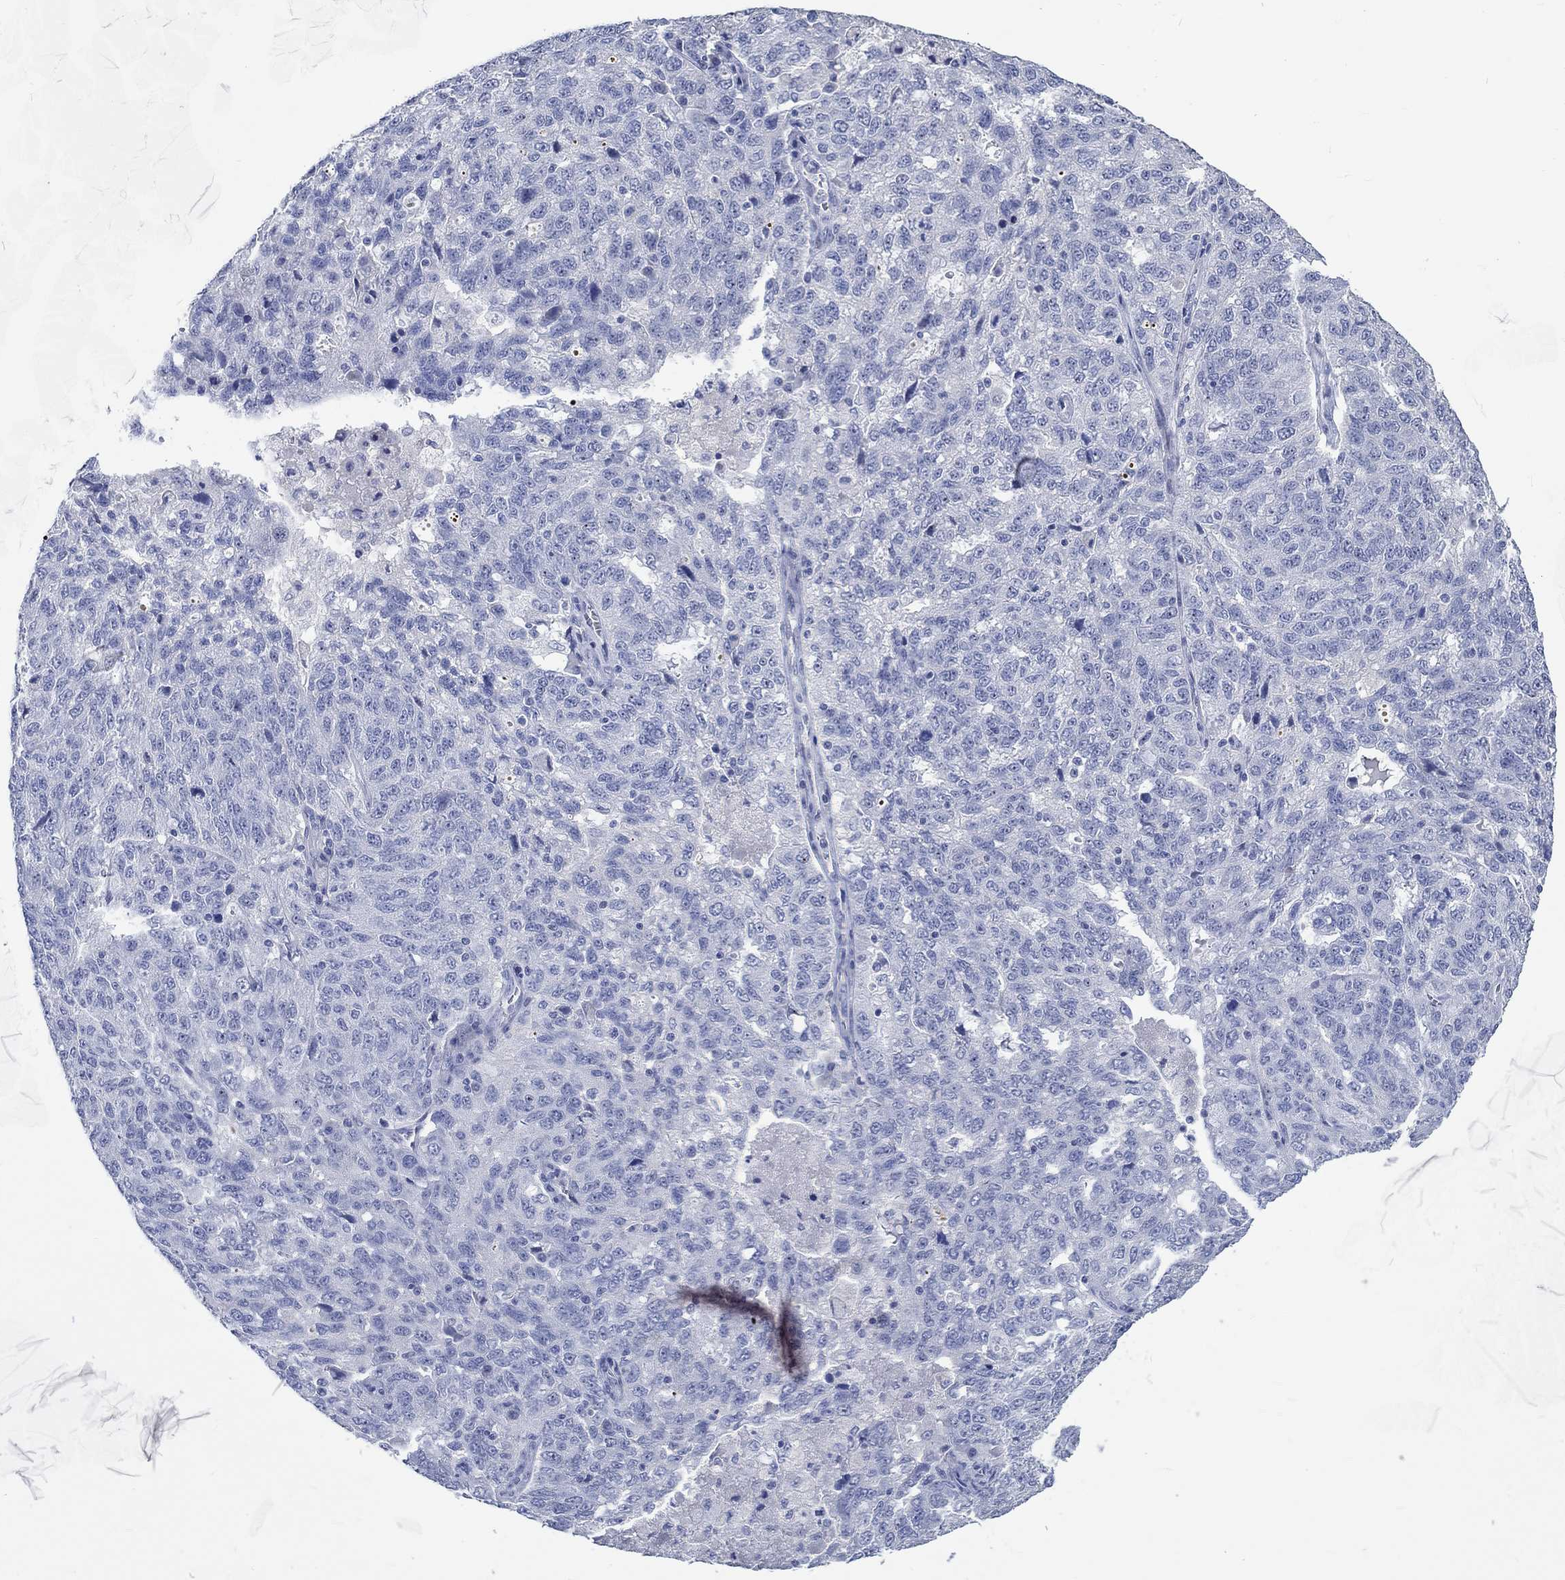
{"staining": {"intensity": "negative", "quantity": "none", "location": "none"}, "tissue": "ovarian cancer", "cell_type": "Tumor cells", "image_type": "cancer", "snomed": [{"axis": "morphology", "description": "Cystadenocarcinoma, serous, NOS"}, {"axis": "topography", "description": "Ovary"}], "caption": "DAB immunohistochemical staining of ovarian serous cystadenocarcinoma exhibits no significant staining in tumor cells. (Stains: DAB (3,3'-diaminobenzidine) immunohistochemistry with hematoxylin counter stain, Microscopy: brightfield microscopy at high magnification).", "gene": "C4orf47", "patient": {"sex": "female", "age": 71}}